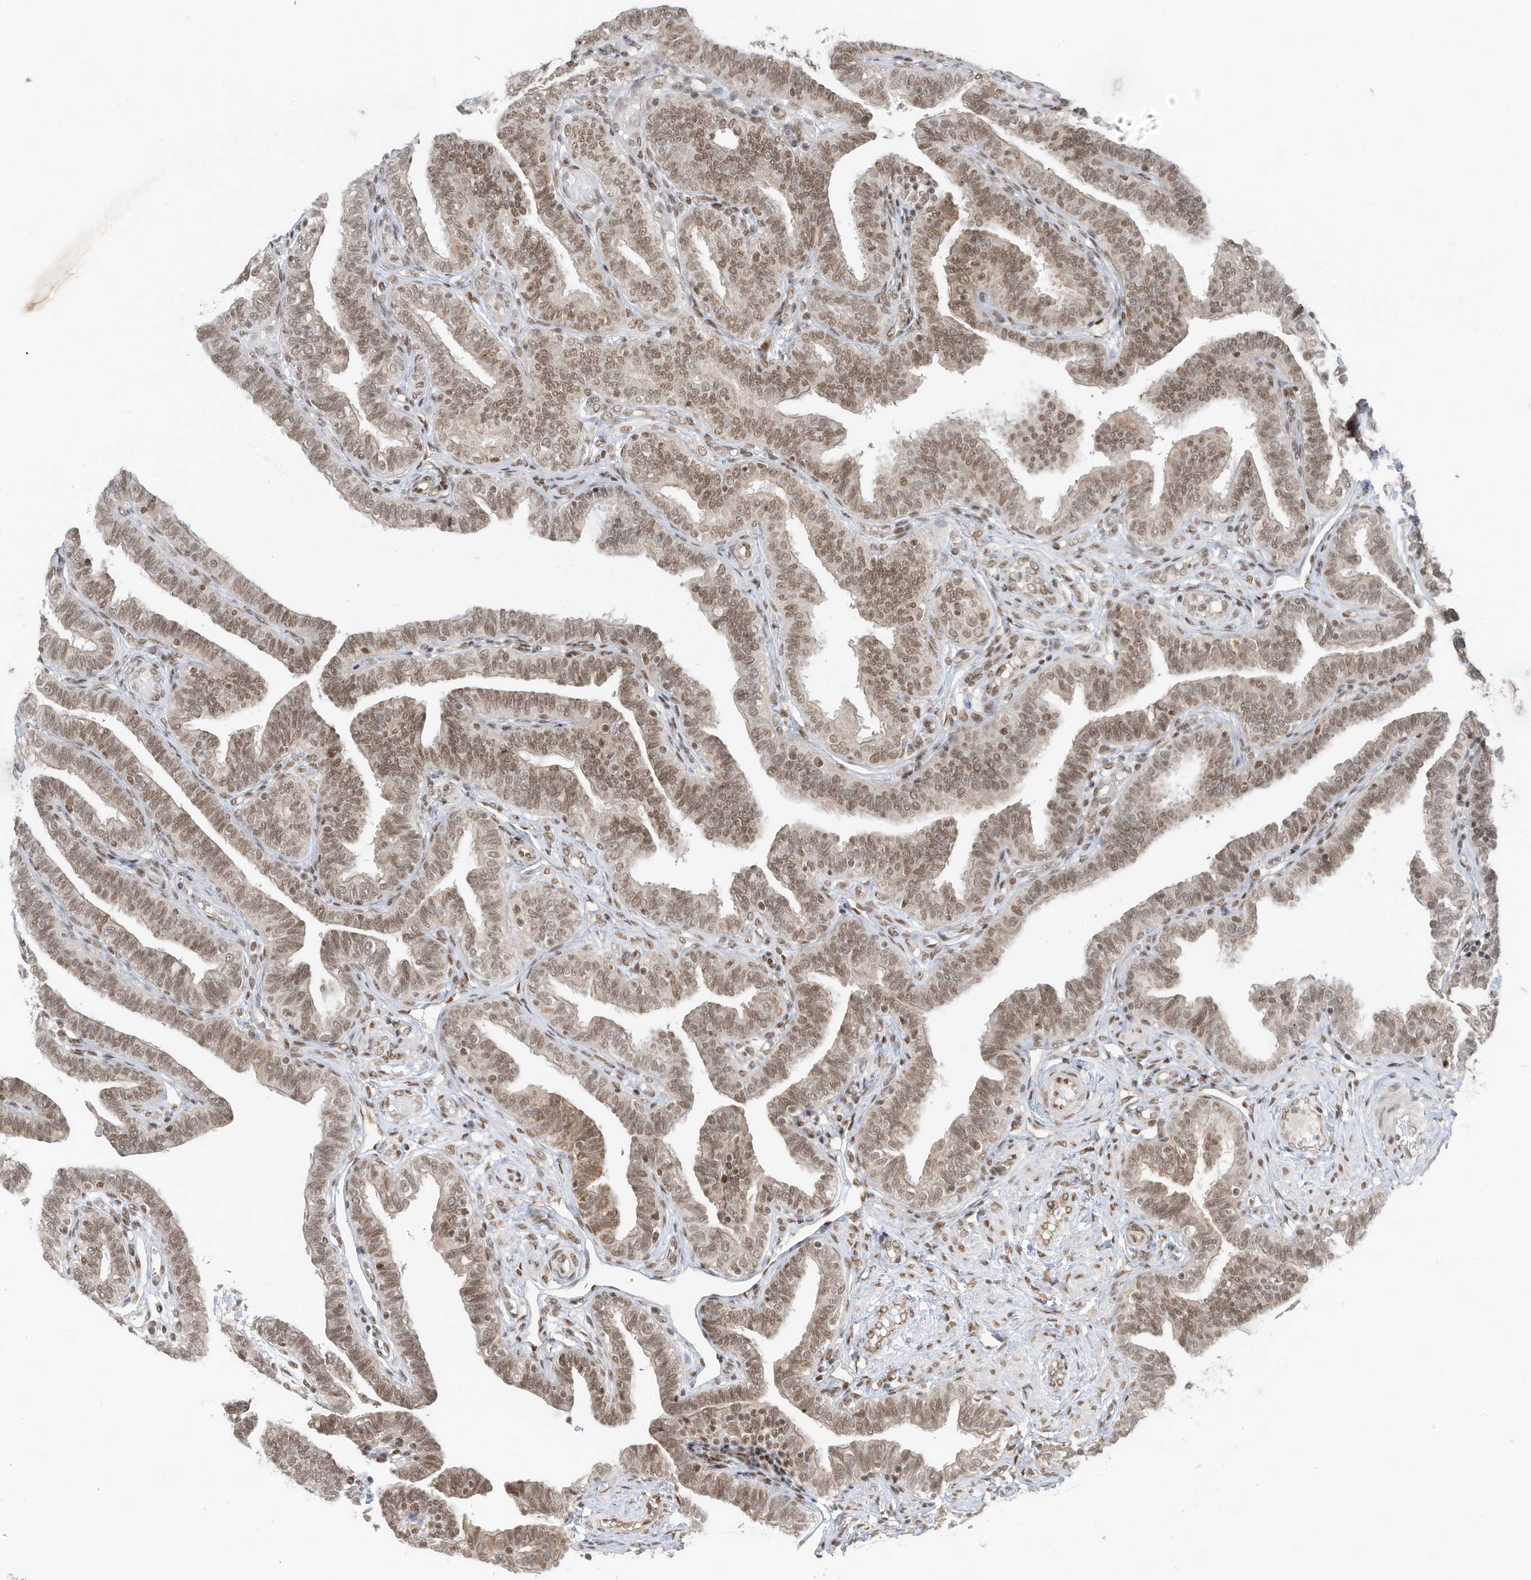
{"staining": {"intensity": "moderate", "quantity": ">75%", "location": "cytoplasmic/membranous,nuclear"}, "tissue": "fallopian tube", "cell_type": "Glandular cells", "image_type": "normal", "snomed": [{"axis": "morphology", "description": "Normal tissue, NOS"}, {"axis": "topography", "description": "Fallopian tube"}], "caption": "DAB immunohistochemical staining of normal fallopian tube reveals moderate cytoplasmic/membranous,nuclear protein staining in about >75% of glandular cells. Using DAB (3,3'-diaminobenzidine) (brown) and hematoxylin (blue) stains, captured at high magnification using brightfield microscopy.", "gene": "AURKAIP1", "patient": {"sex": "female", "age": 39}}